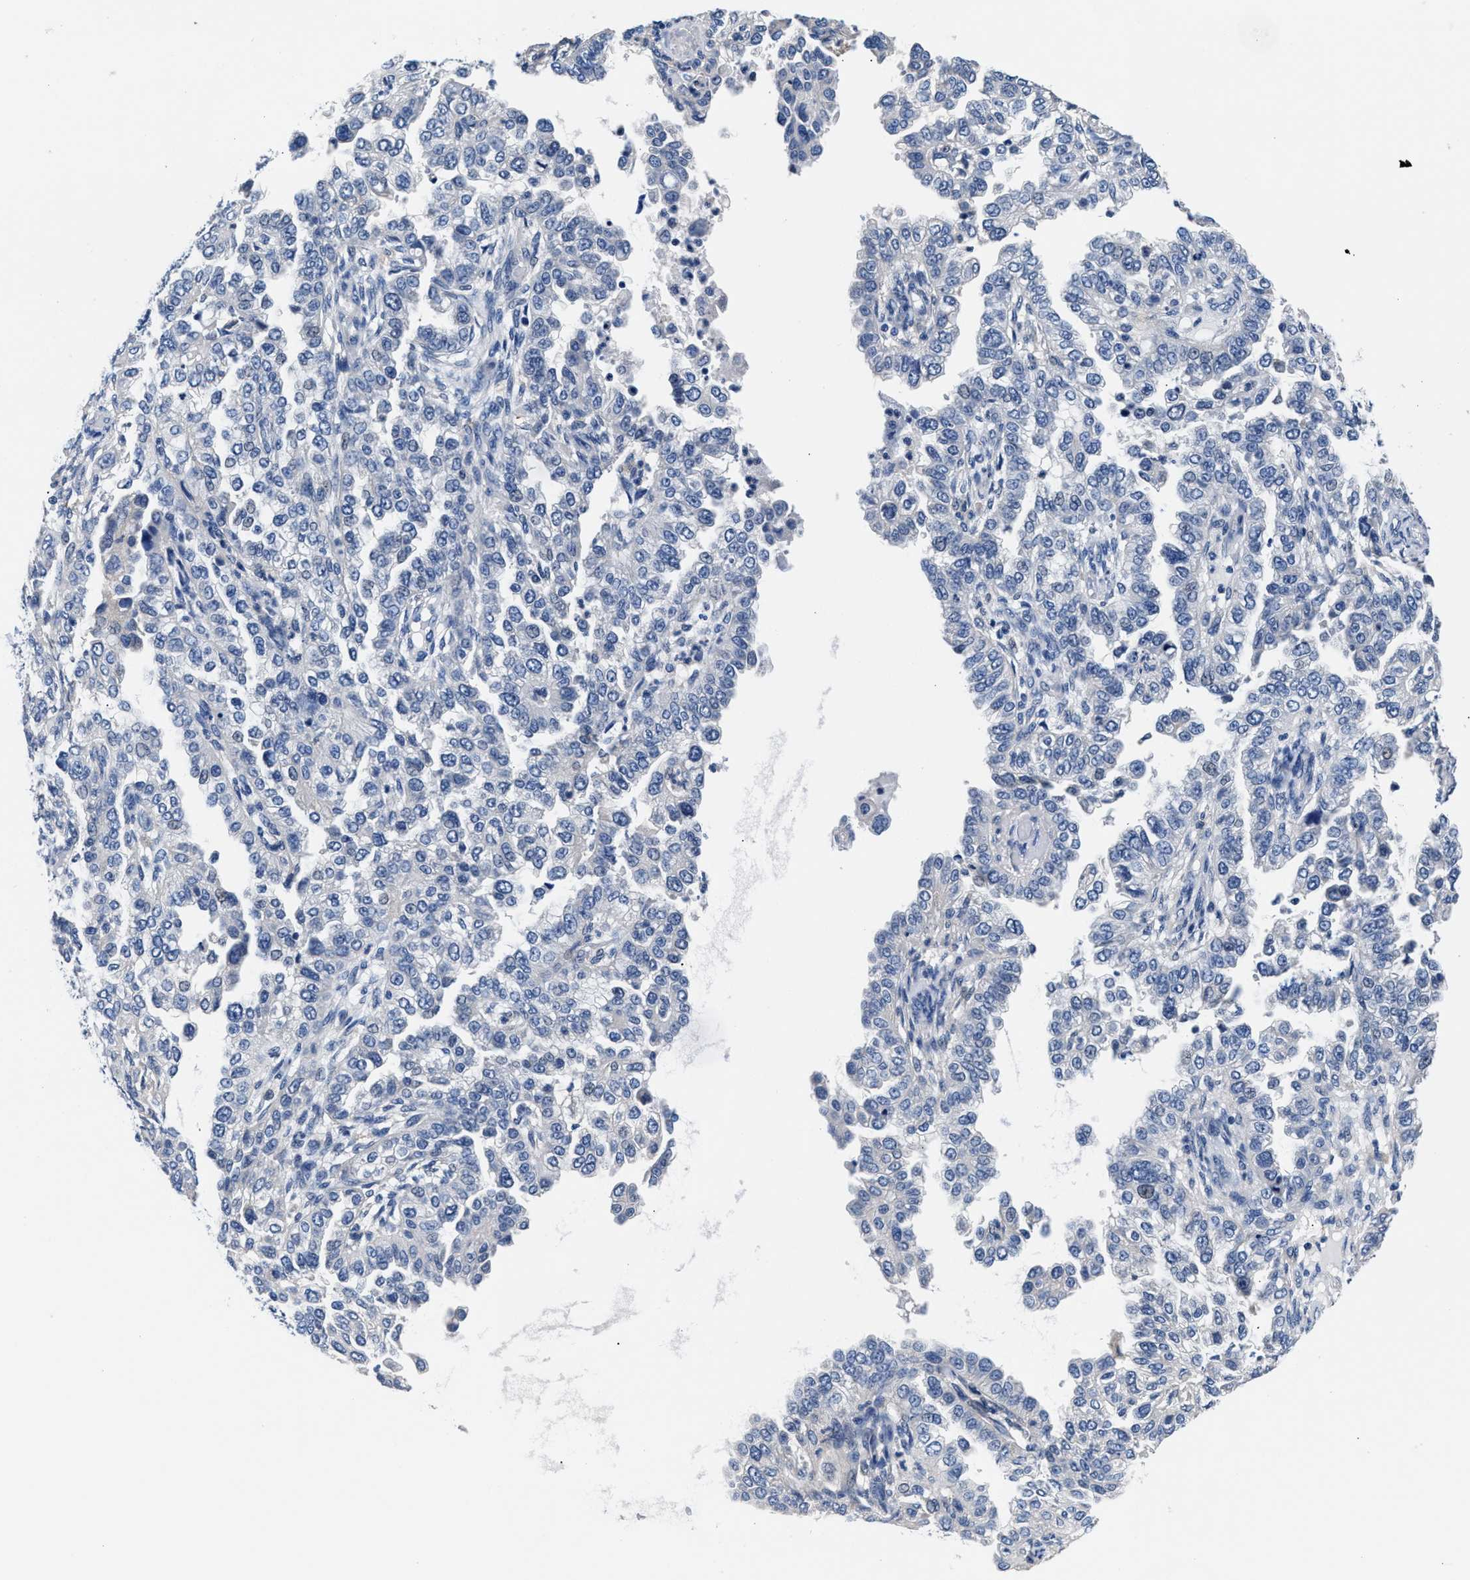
{"staining": {"intensity": "negative", "quantity": "none", "location": "none"}, "tissue": "endometrial cancer", "cell_type": "Tumor cells", "image_type": "cancer", "snomed": [{"axis": "morphology", "description": "Adenocarcinoma, NOS"}, {"axis": "topography", "description": "Endometrium"}], "caption": "DAB (3,3'-diaminobenzidine) immunohistochemical staining of endometrial cancer (adenocarcinoma) displays no significant expression in tumor cells.", "gene": "GSTM1", "patient": {"sex": "female", "age": 85}}